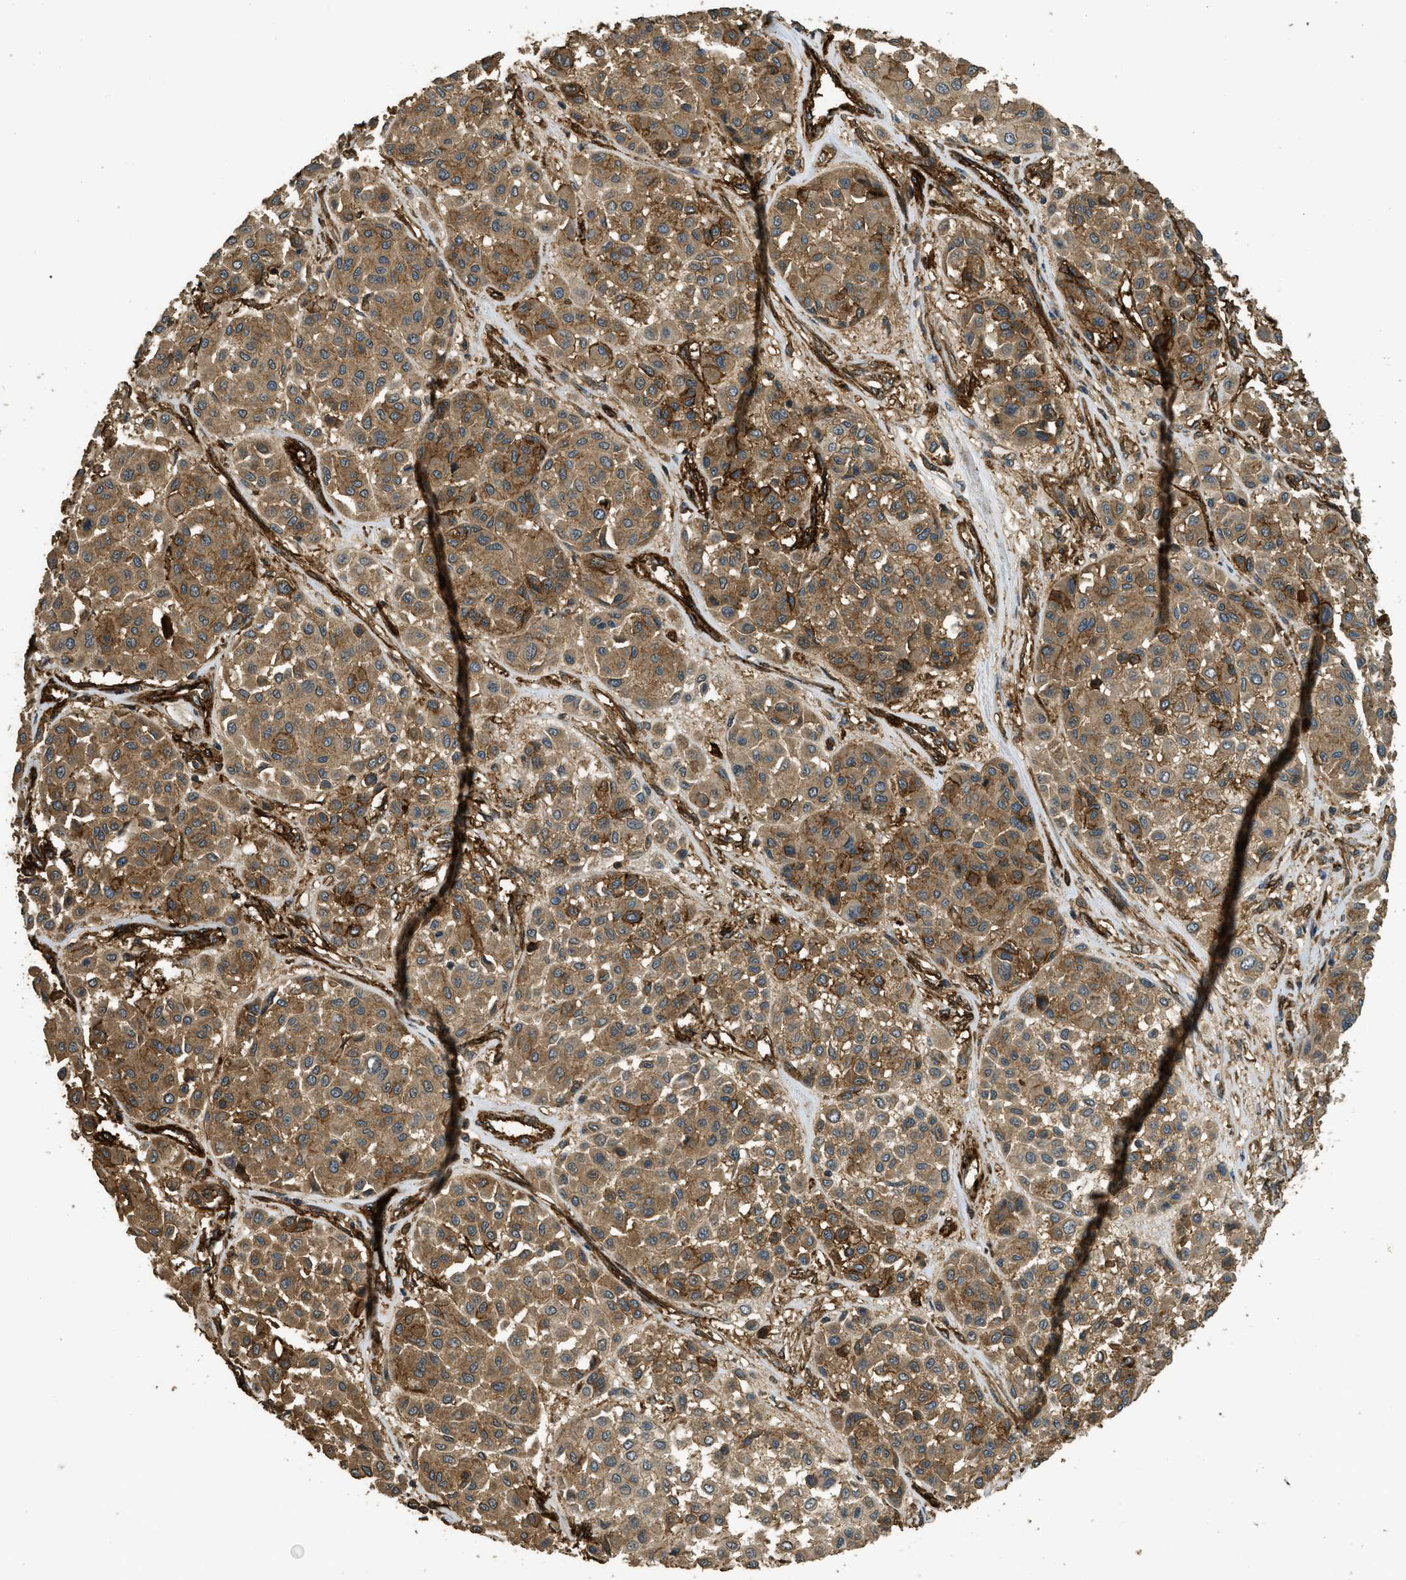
{"staining": {"intensity": "moderate", "quantity": ">75%", "location": "cytoplasmic/membranous"}, "tissue": "melanoma", "cell_type": "Tumor cells", "image_type": "cancer", "snomed": [{"axis": "morphology", "description": "Malignant melanoma, Metastatic site"}, {"axis": "topography", "description": "Soft tissue"}], "caption": "Malignant melanoma (metastatic site) stained with DAB immunohistochemistry reveals medium levels of moderate cytoplasmic/membranous positivity in about >75% of tumor cells. (DAB IHC with brightfield microscopy, high magnification).", "gene": "CD276", "patient": {"sex": "male", "age": 41}}